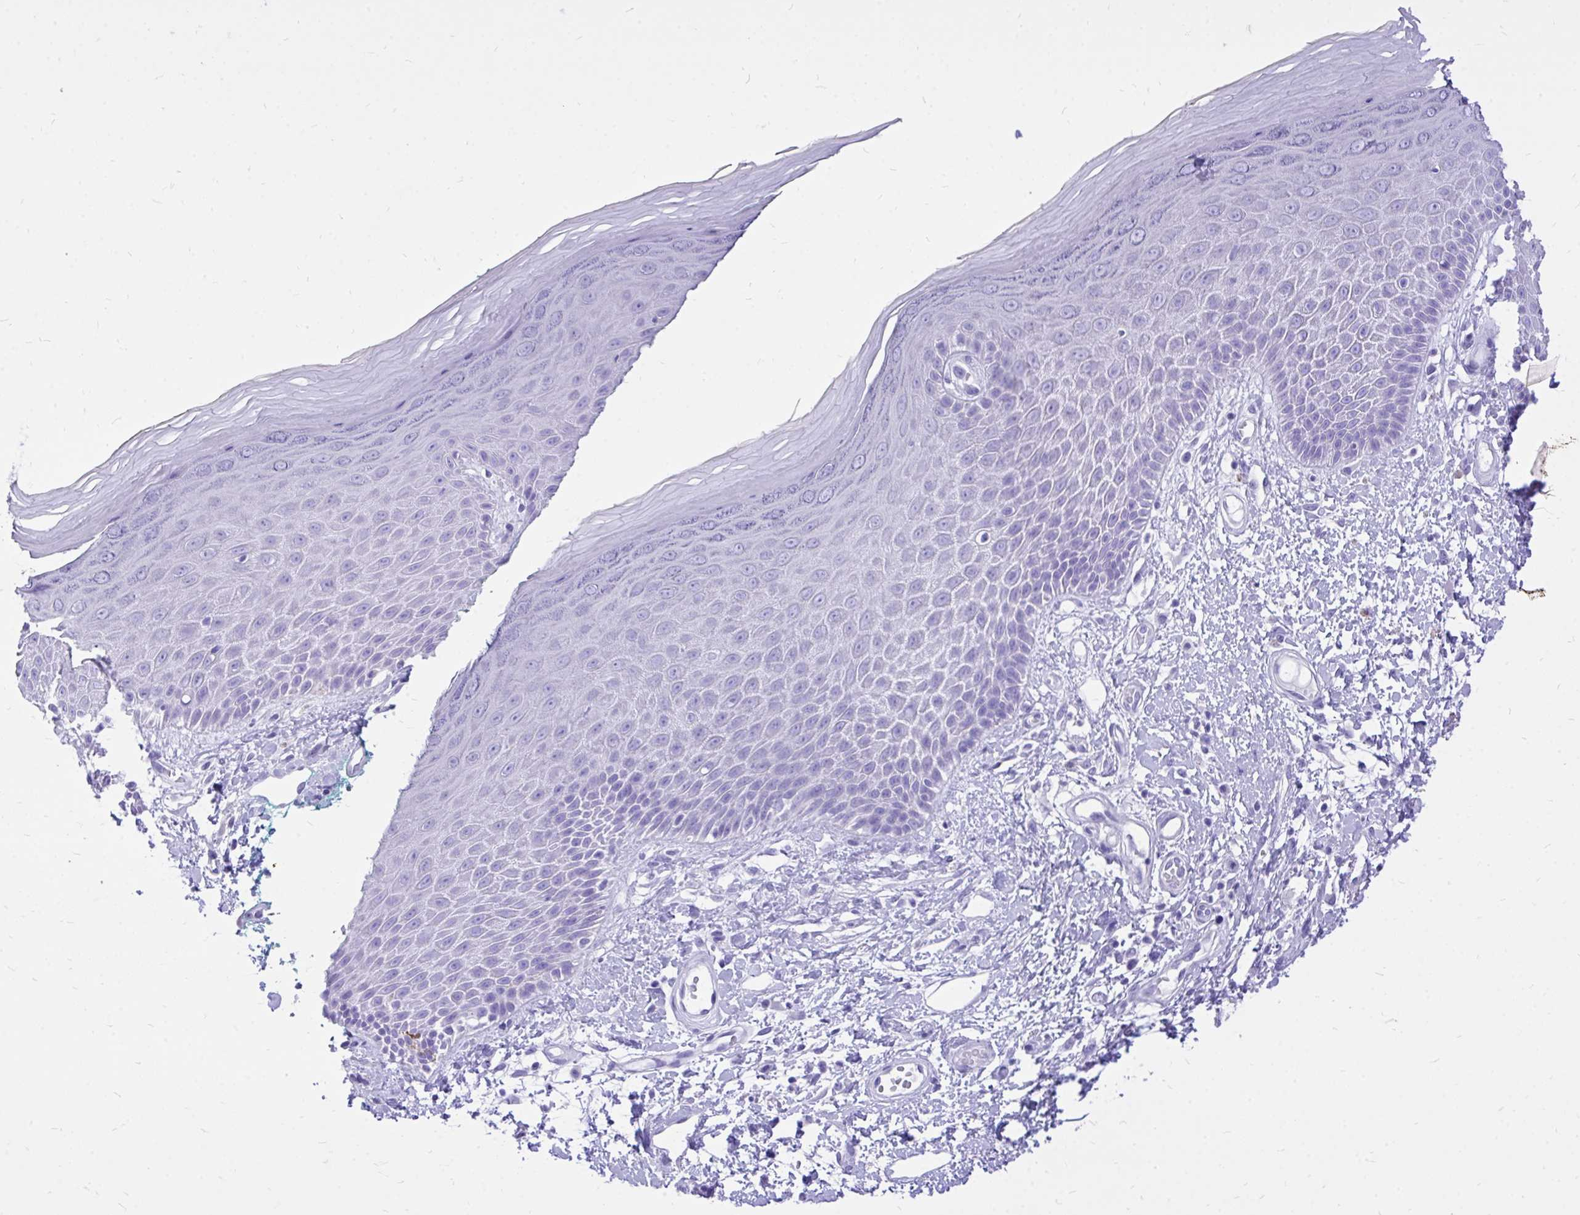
{"staining": {"intensity": "negative", "quantity": "none", "location": "none"}, "tissue": "skin", "cell_type": "Epidermal cells", "image_type": "normal", "snomed": [{"axis": "morphology", "description": "Normal tissue, NOS"}, {"axis": "topography", "description": "Anal"}, {"axis": "topography", "description": "Peripheral nerve tissue"}], "caption": "The immunohistochemistry photomicrograph has no significant expression in epidermal cells of skin. (DAB (3,3'-diaminobenzidine) IHC with hematoxylin counter stain).", "gene": "MON1A", "patient": {"sex": "male", "age": 78}}